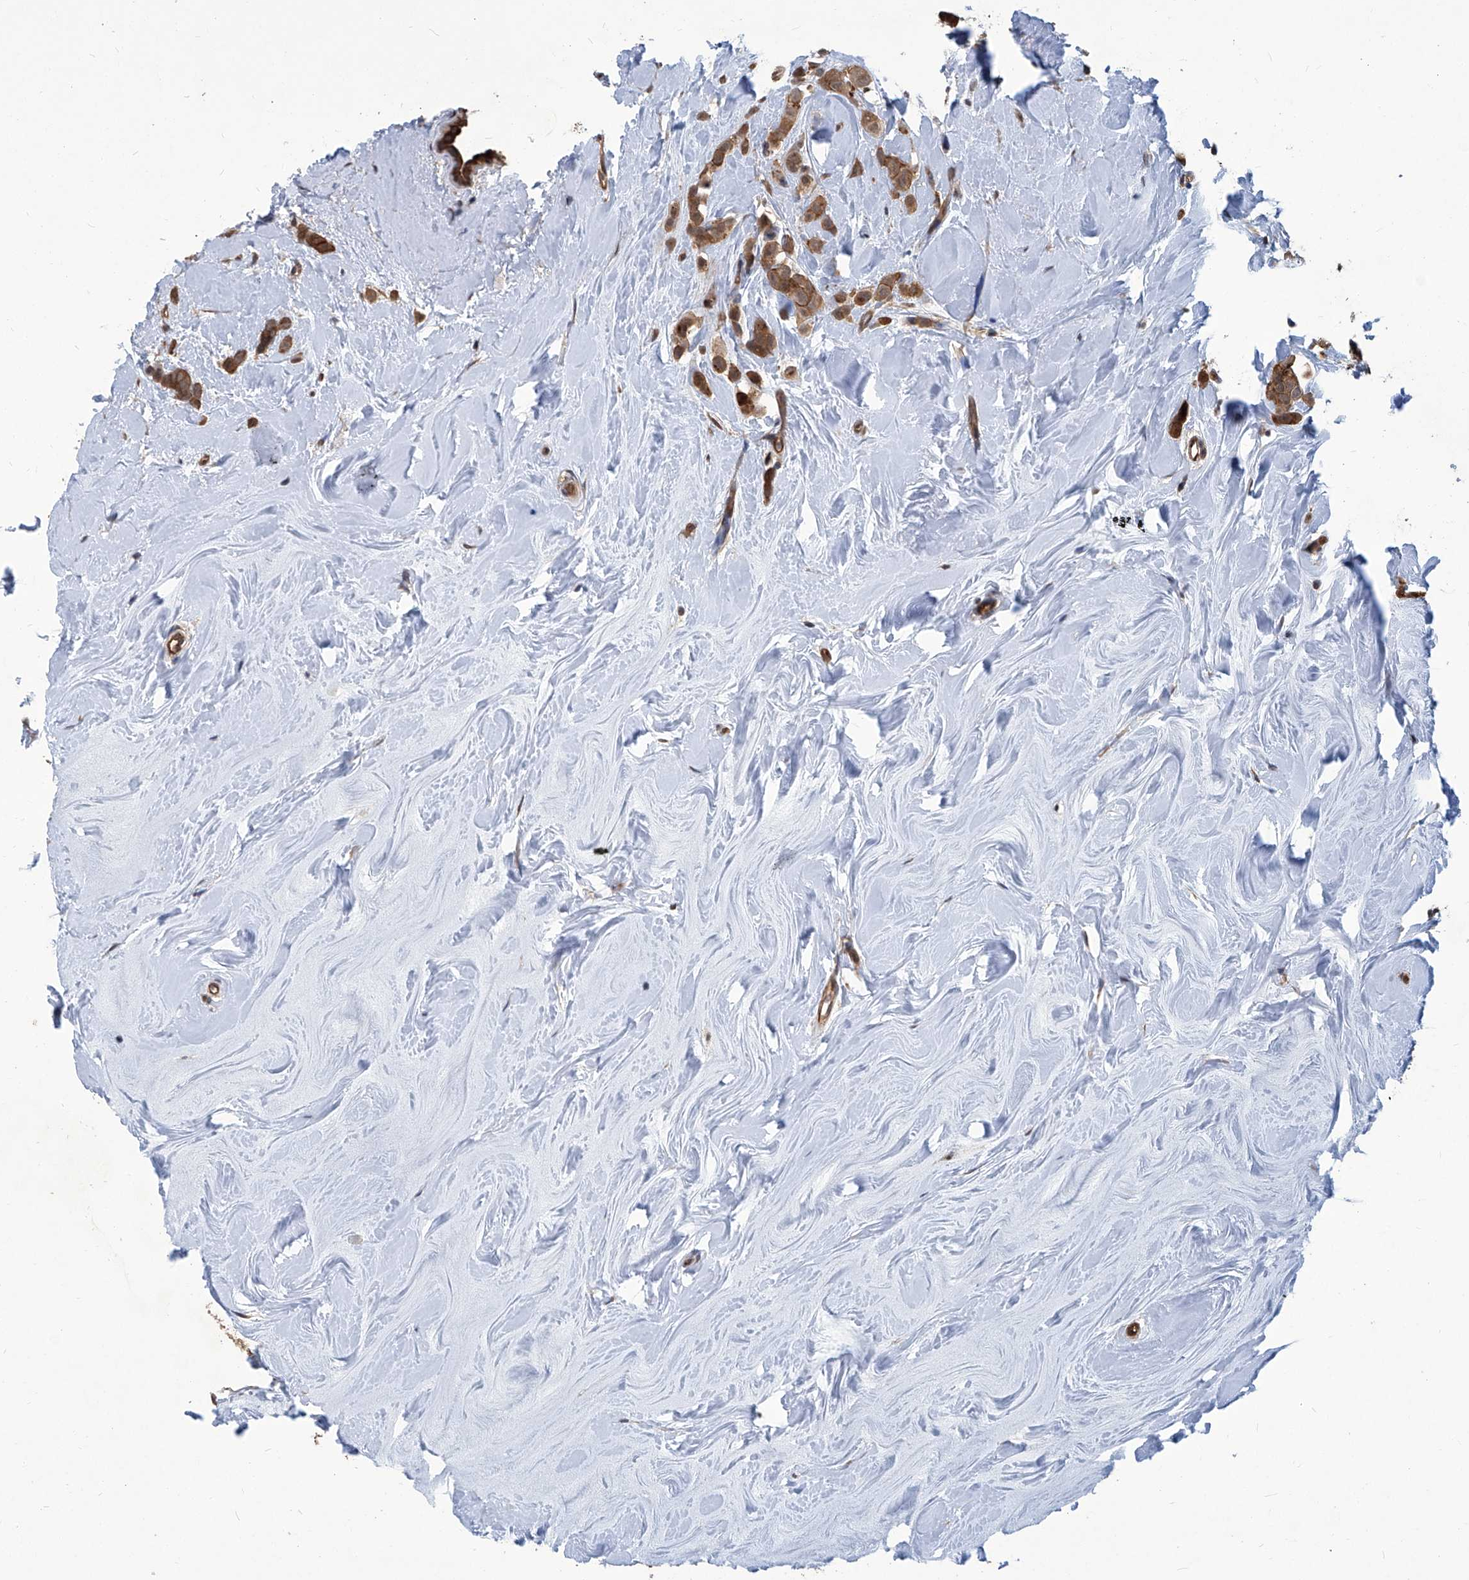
{"staining": {"intensity": "moderate", "quantity": ">75%", "location": "cytoplasmic/membranous"}, "tissue": "breast cancer", "cell_type": "Tumor cells", "image_type": "cancer", "snomed": [{"axis": "morphology", "description": "Lobular carcinoma"}, {"axis": "topography", "description": "Breast"}], "caption": "The image shows staining of lobular carcinoma (breast), revealing moderate cytoplasmic/membranous protein staining (brown color) within tumor cells. The protein is stained brown, and the nuclei are stained in blue (DAB IHC with brightfield microscopy, high magnification).", "gene": "PSMB1", "patient": {"sex": "female", "age": 47}}